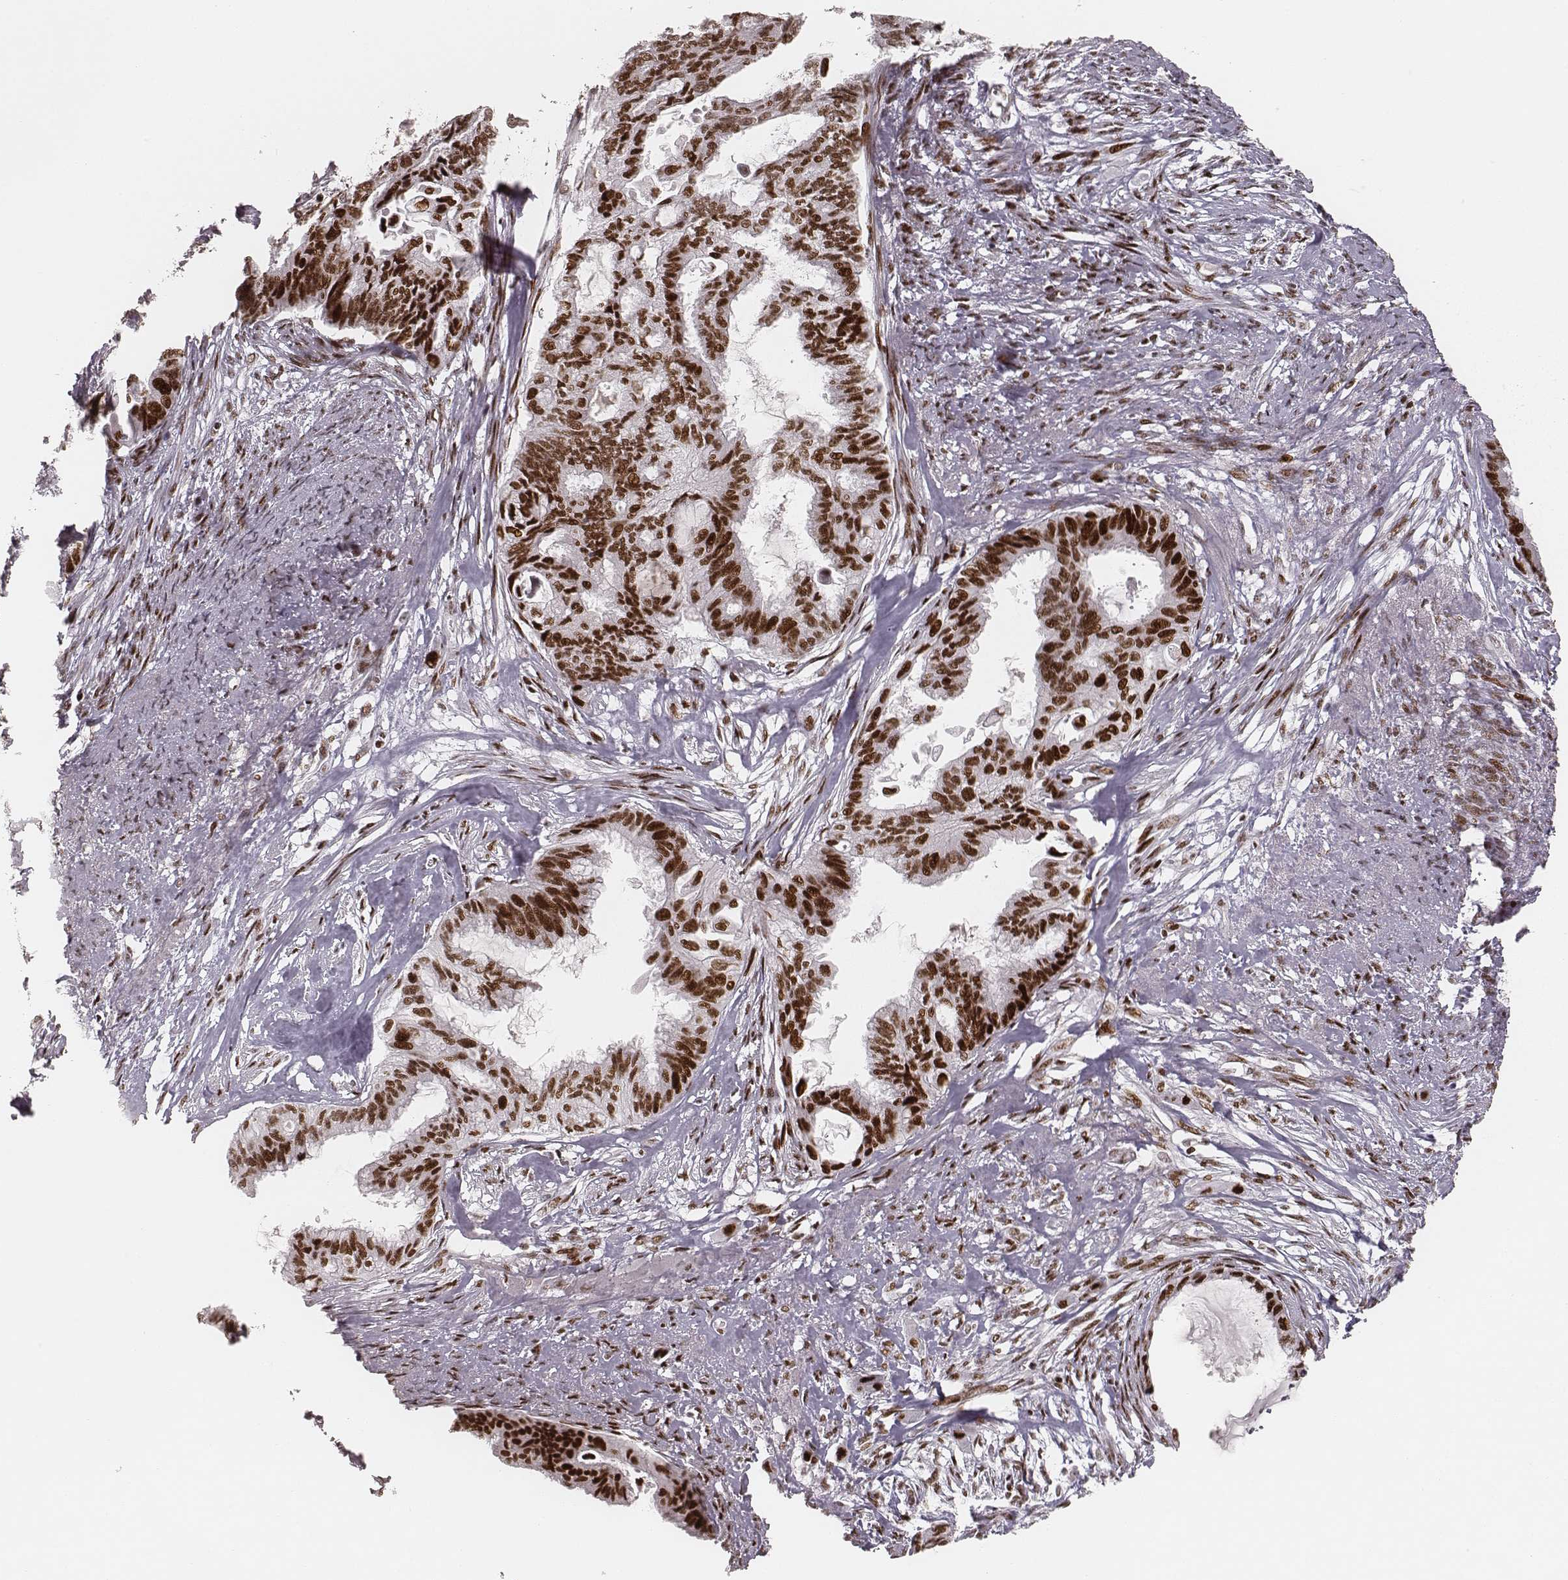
{"staining": {"intensity": "strong", "quantity": ">75%", "location": "nuclear"}, "tissue": "endometrial cancer", "cell_type": "Tumor cells", "image_type": "cancer", "snomed": [{"axis": "morphology", "description": "Adenocarcinoma, NOS"}, {"axis": "topography", "description": "Endometrium"}], "caption": "High-power microscopy captured an IHC micrograph of endometrial cancer (adenocarcinoma), revealing strong nuclear staining in approximately >75% of tumor cells.", "gene": "HNRNPC", "patient": {"sex": "female", "age": 86}}